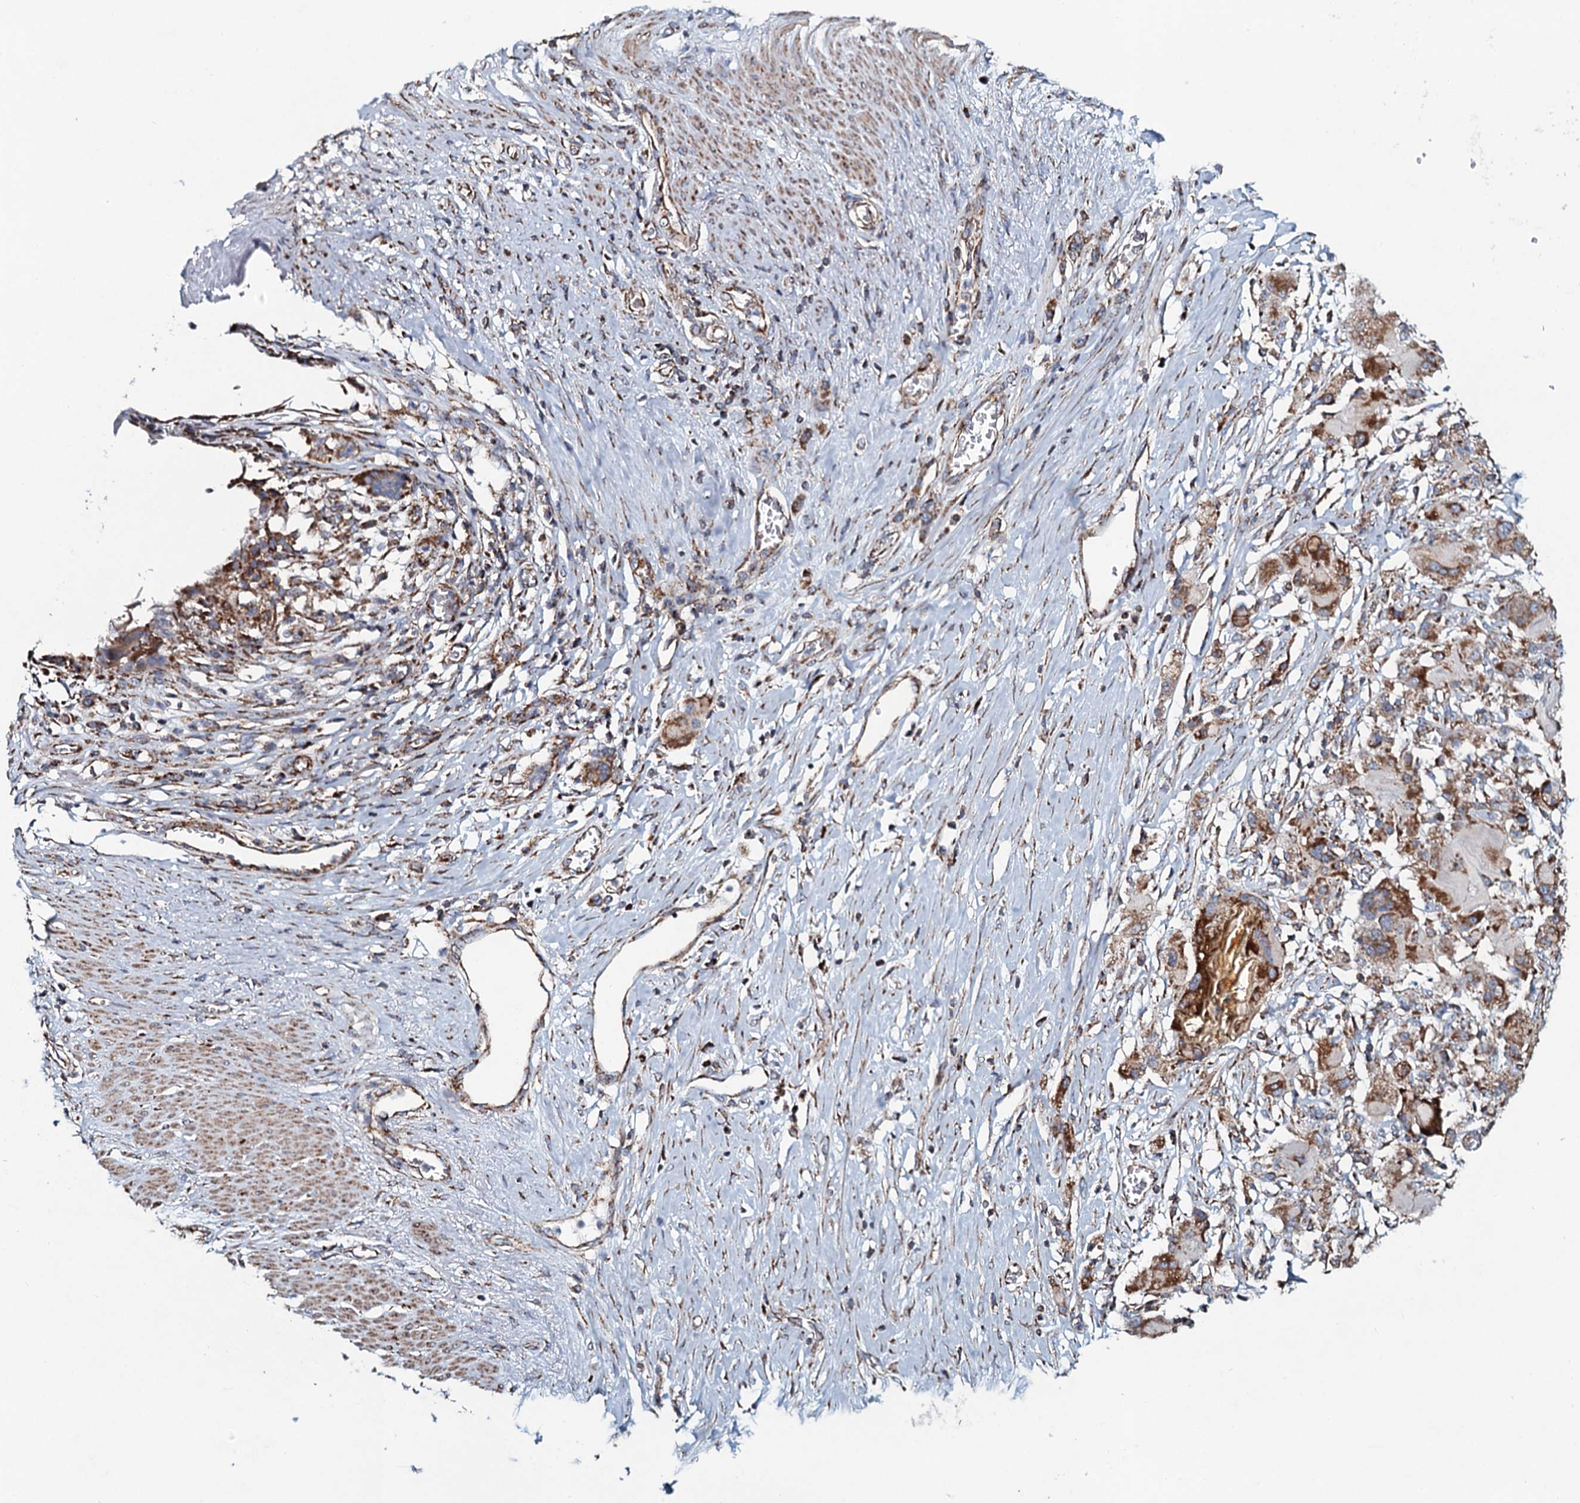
{"staining": {"intensity": "moderate", "quantity": ">75%", "location": "cytoplasmic/membranous"}, "tissue": "stomach cancer", "cell_type": "Tumor cells", "image_type": "cancer", "snomed": [{"axis": "morphology", "description": "Adenocarcinoma, NOS"}, {"axis": "morphology", "description": "Adenocarcinoma, High grade"}, {"axis": "topography", "description": "Stomach, upper"}, {"axis": "topography", "description": "Stomach, lower"}], "caption": "Stomach cancer stained with immunohistochemistry (IHC) displays moderate cytoplasmic/membranous expression in approximately >75% of tumor cells. (Stains: DAB in brown, nuclei in blue, Microscopy: brightfield microscopy at high magnification).", "gene": "EVC2", "patient": {"sex": "female", "age": 65}}